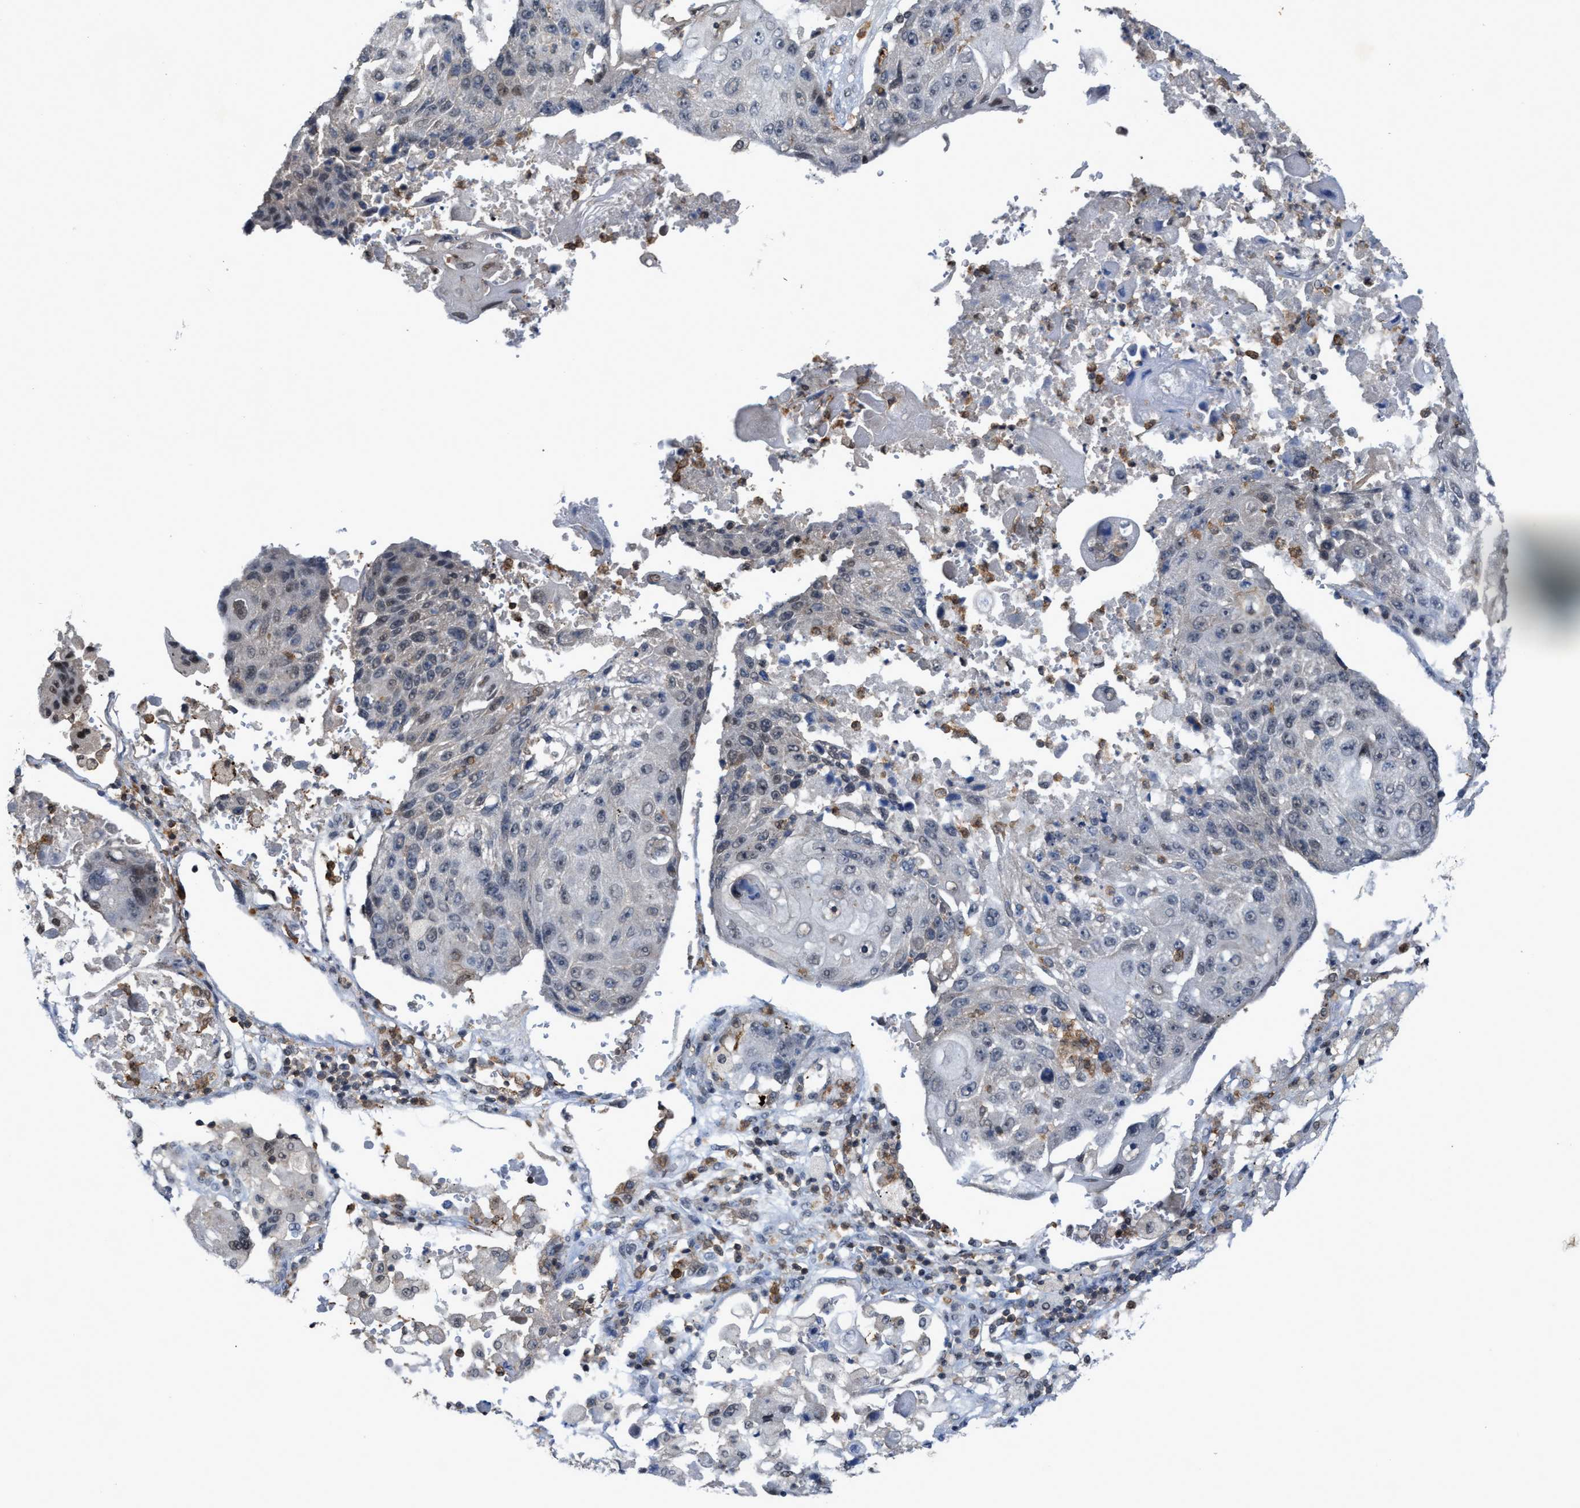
{"staining": {"intensity": "negative", "quantity": "none", "location": "none"}, "tissue": "lung cancer", "cell_type": "Tumor cells", "image_type": "cancer", "snomed": [{"axis": "morphology", "description": "Squamous cell carcinoma, NOS"}, {"axis": "topography", "description": "Lung"}], "caption": "Immunohistochemistry histopathology image of human lung cancer stained for a protein (brown), which reveals no positivity in tumor cells.", "gene": "FGD3", "patient": {"sex": "male", "age": 61}}